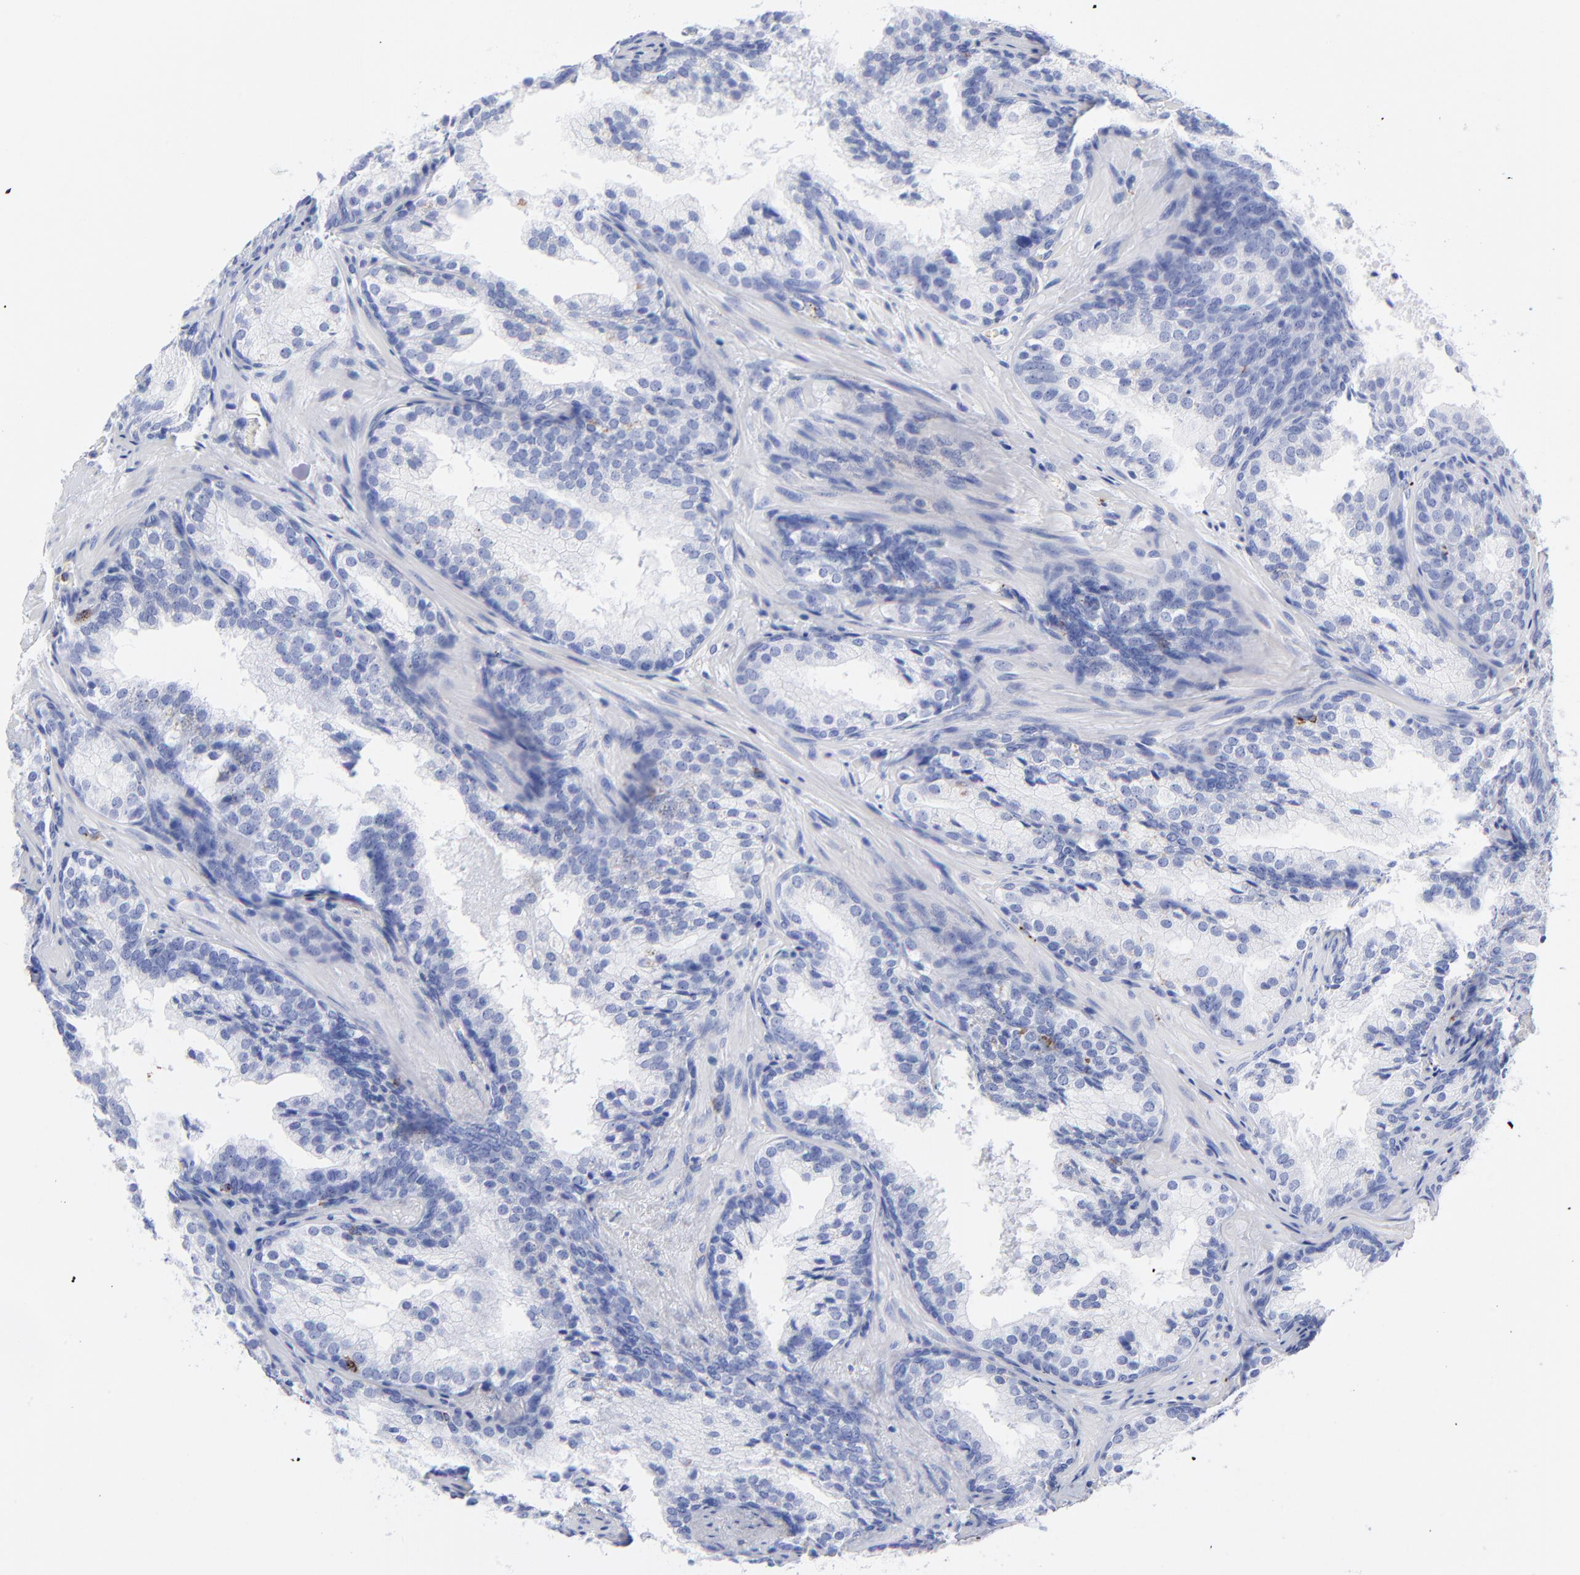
{"staining": {"intensity": "negative", "quantity": "none", "location": "none"}, "tissue": "prostate cancer", "cell_type": "Tumor cells", "image_type": "cancer", "snomed": [{"axis": "morphology", "description": "Adenocarcinoma, Low grade"}, {"axis": "topography", "description": "Prostate"}], "caption": "DAB immunohistochemical staining of human prostate cancer exhibits no significant positivity in tumor cells.", "gene": "CPVL", "patient": {"sex": "male", "age": 69}}